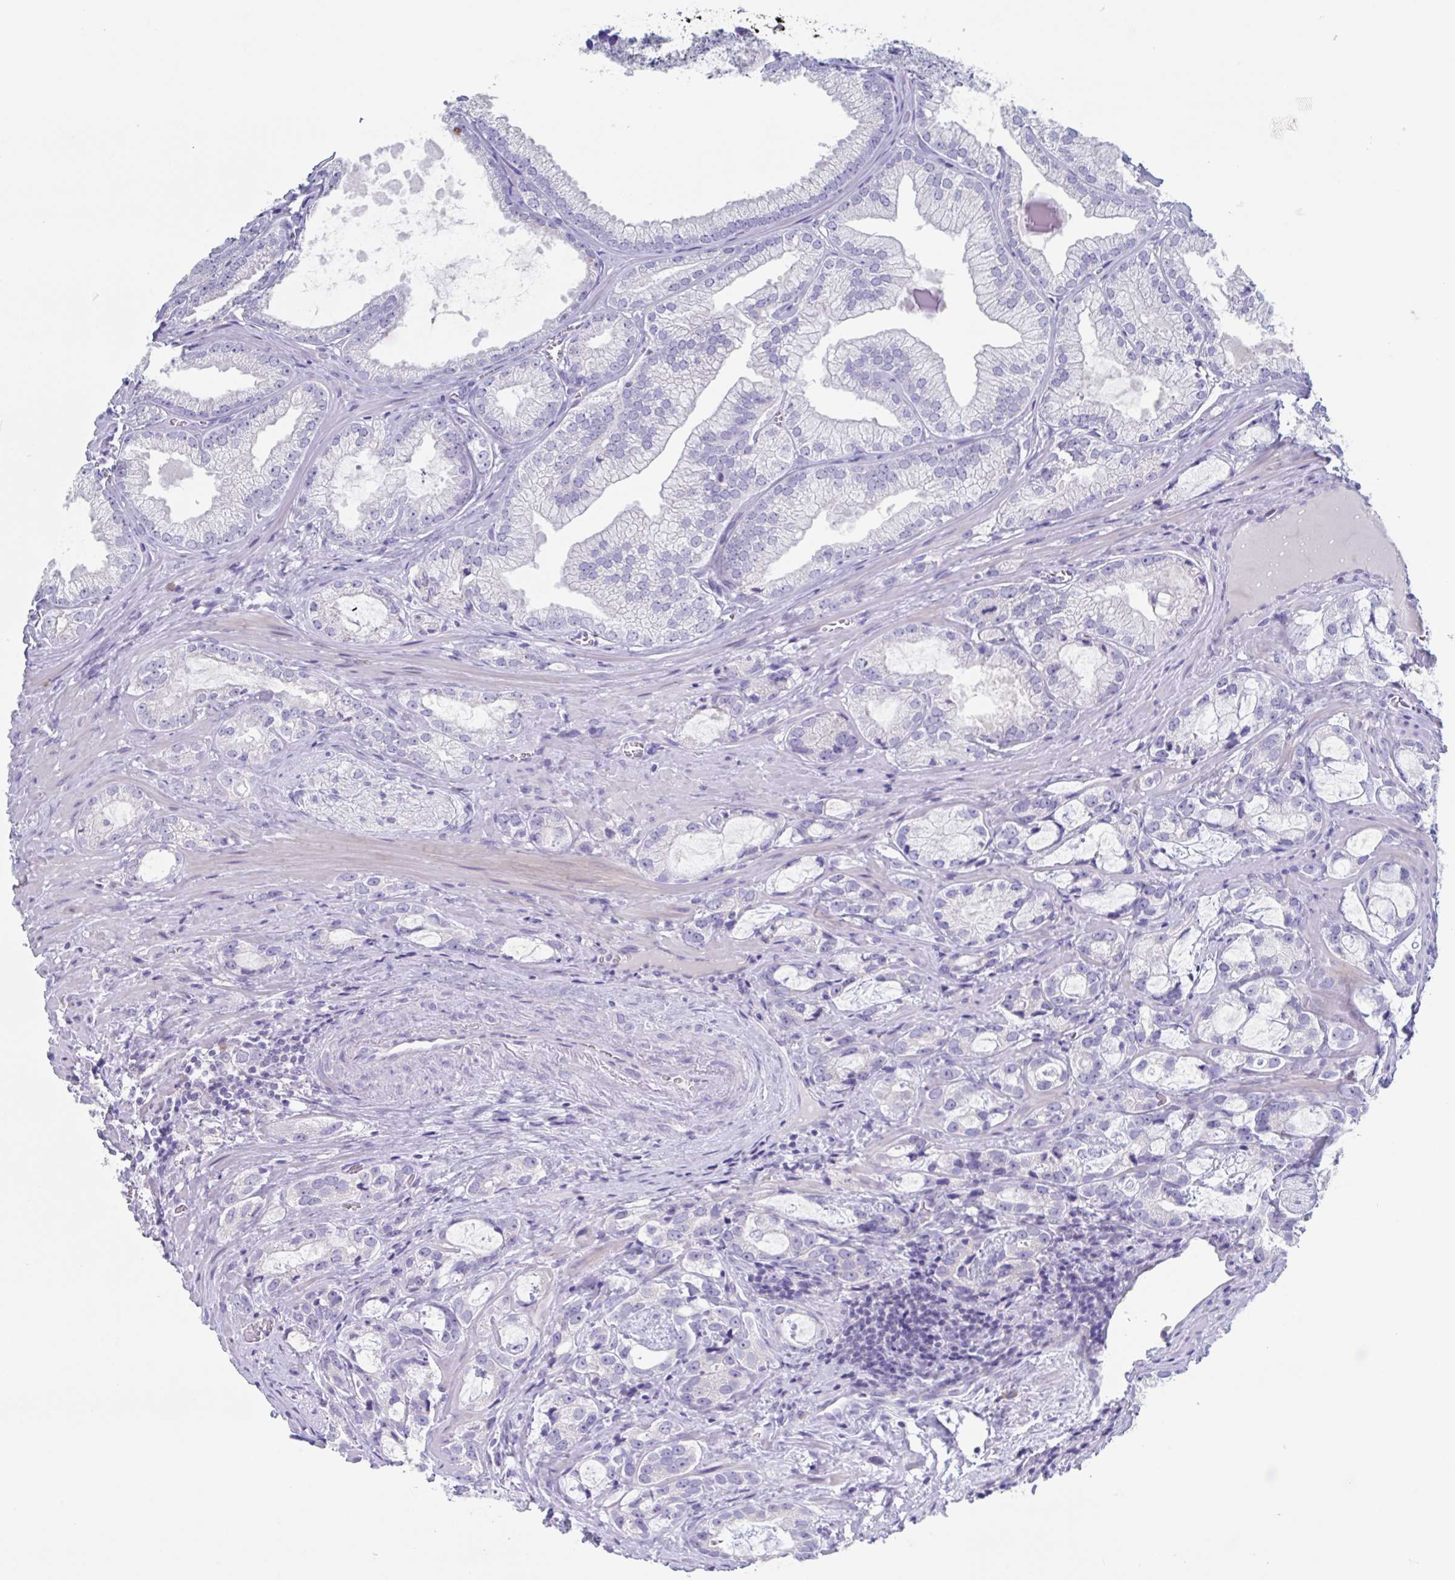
{"staining": {"intensity": "negative", "quantity": "none", "location": "none"}, "tissue": "prostate cancer", "cell_type": "Tumor cells", "image_type": "cancer", "snomed": [{"axis": "morphology", "description": "Adenocarcinoma, Medium grade"}, {"axis": "topography", "description": "Prostate"}], "caption": "High power microscopy photomicrograph of an immunohistochemistry image of prostate cancer (medium-grade adenocarcinoma), revealing no significant expression in tumor cells.", "gene": "NOXRED1", "patient": {"sex": "male", "age": 57}}